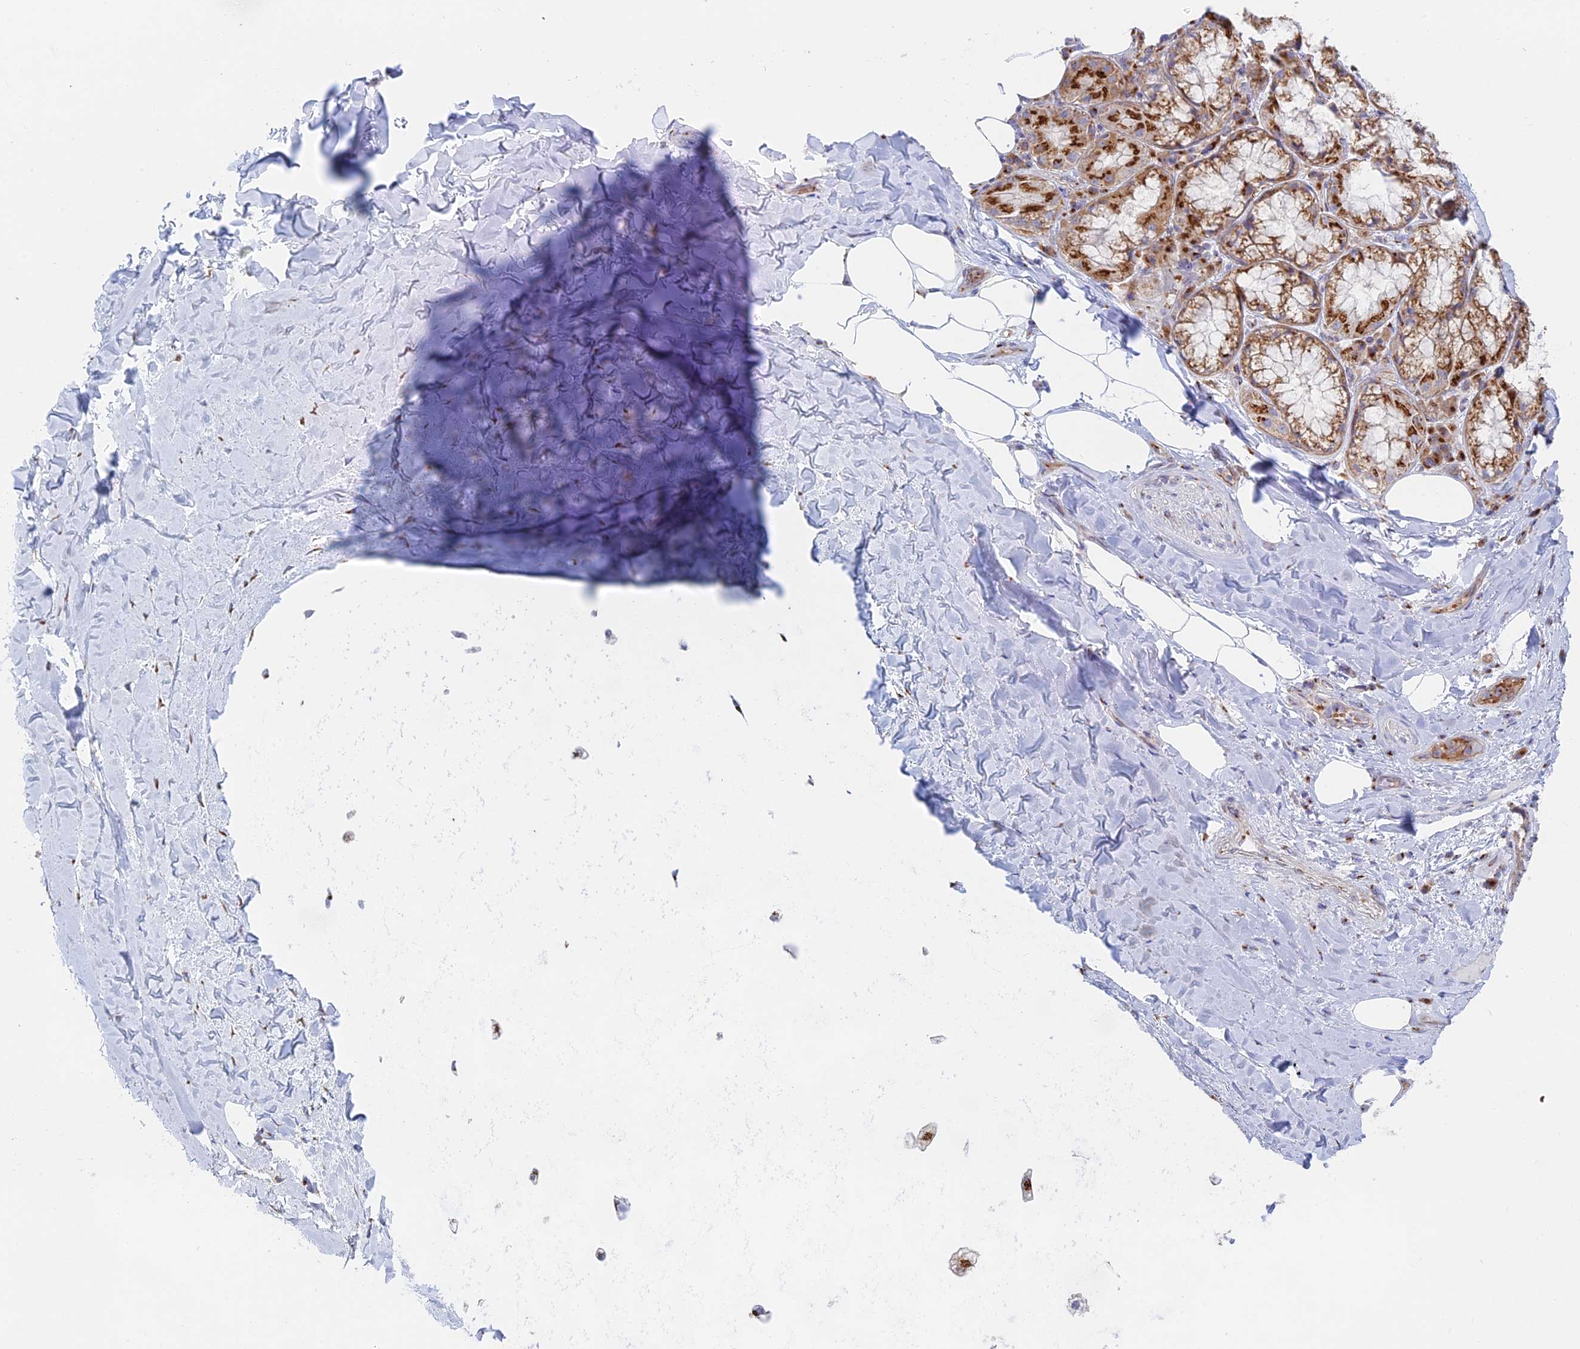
{"staining": {"intensity": "negative", "quantity": "none", "location": "none"}, "tissue": "adipose tissue", "cell_type": "Adipocytes", "image_type": "normal", "snomed": [{"axis": "morphology", "description": "Normal tissue, NOS"}, {"axis": "topography", "description": "Lymph node"}, {"axis": "topography", "description": "Cartilage tissue"}, {"axis": "topography", "description": "Bronchus"}], "caption": "Protein analysis of unremarkable adipose tissue demonstrates no significant positivity in adipocytes. (Immunohistochemistry, brightfield microscopy, high magnification).", "gene": "ENSG00000267561", "patient": {"sex": "male", "age": 63}}